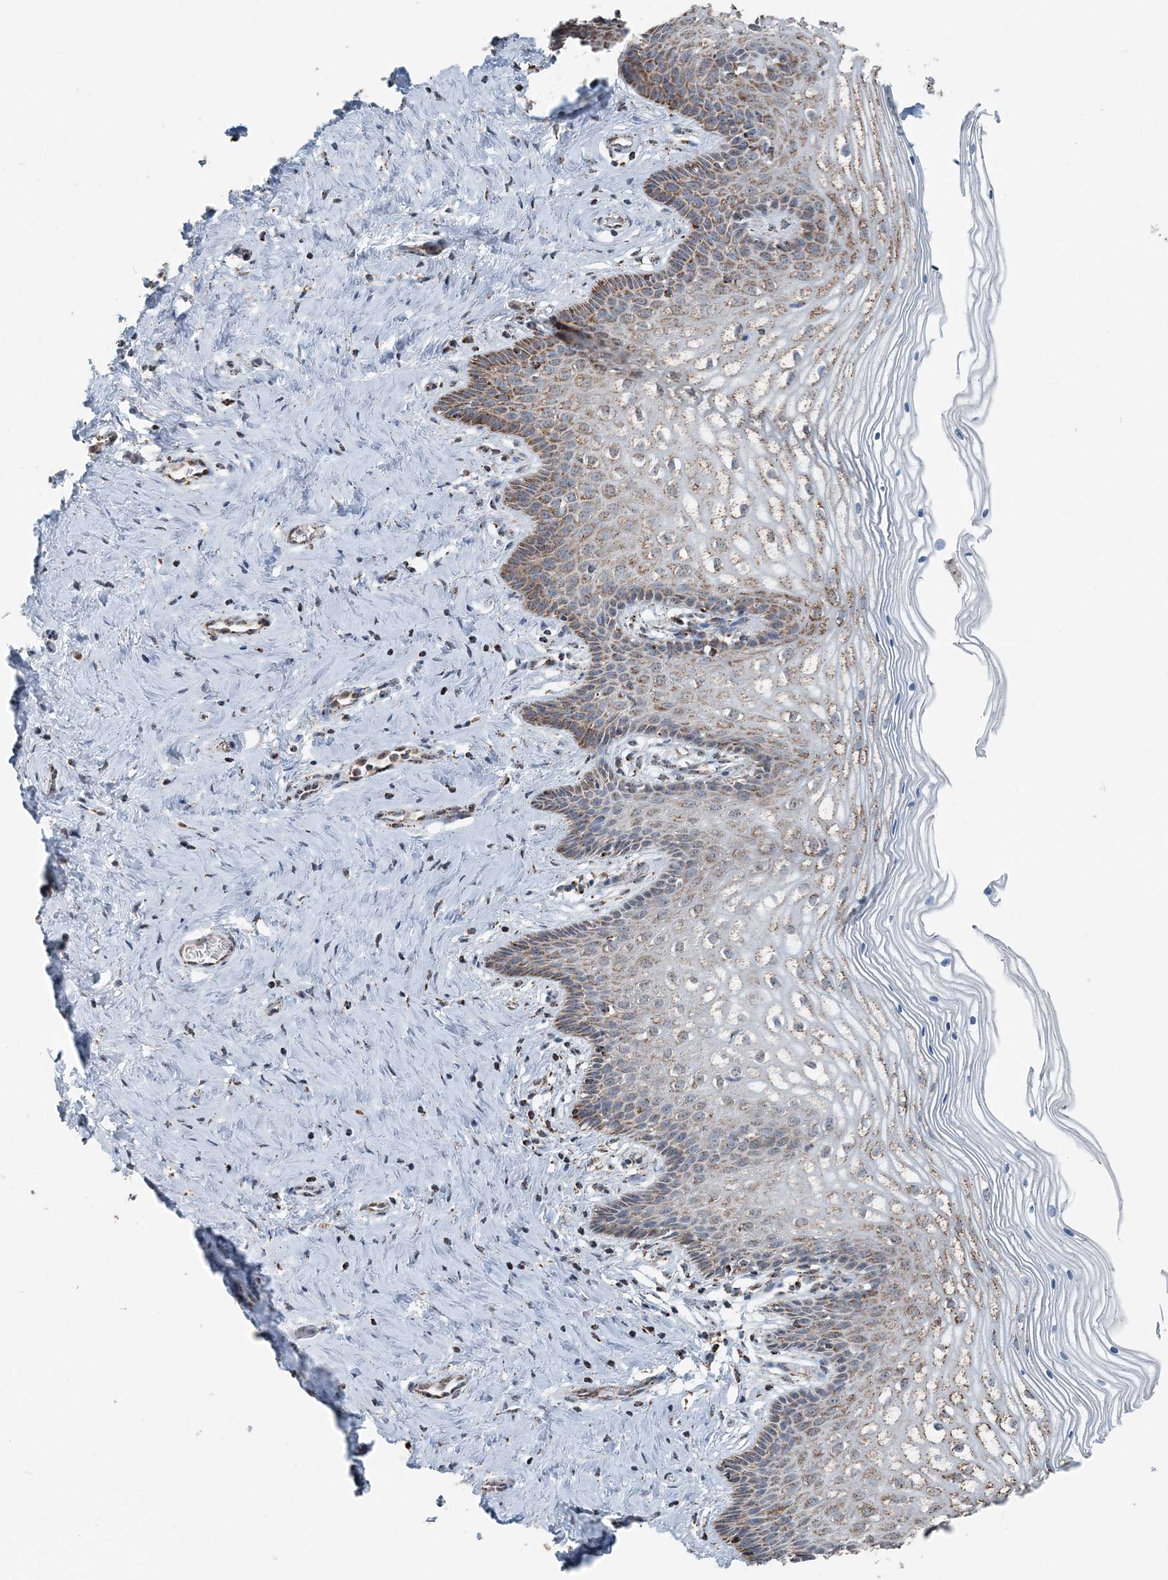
{"staining": {"intensity": "strong", "quantity": ">75%", "location": "cytoplasmic/membranous"}, "tissue": "cervix", "cell_type": "Glandular cells", "image_type": "normal", "snomed": [{"axis": "morphology", "description": "Normal tissue, NOS"}, {"axis": "topography", "description": "Cervix"}], "caption": "Immunohistochemistry micrograph of normal human cervix stained for a protein (brown), which reveals high levels of strong cytoplasmic/membranous expression in approximately >75% of glandular cells.", "gene": "SUCLG1", "patient": {"sex": "female", "age": 33}}